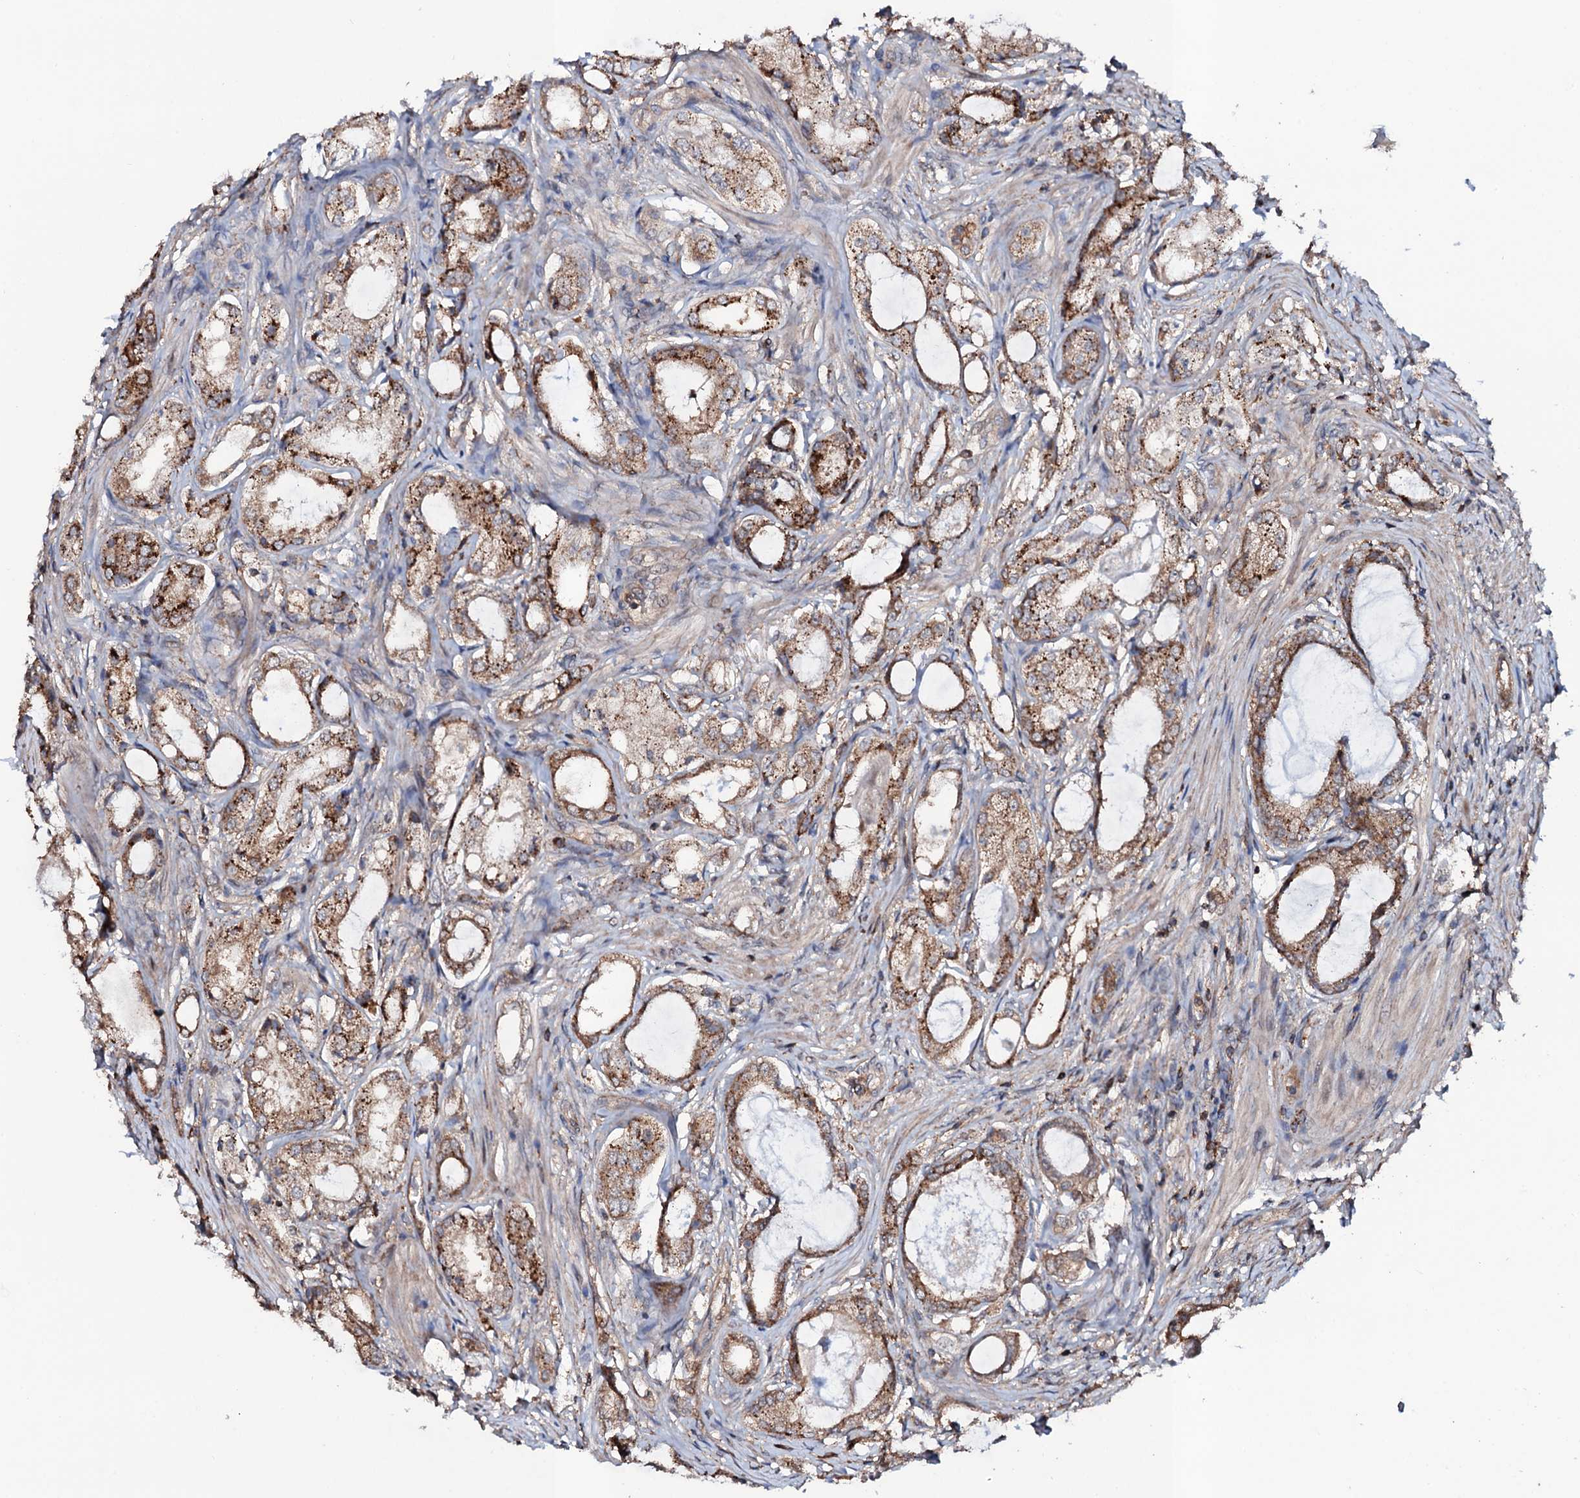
{"staining": {"intensity": "moderate", "quantity": ">75%", "location": "cytoplasmic/membranous"}, "tissue": "prostate cancer", "cell_type": "Tumor cells", "image_type": "cancer", "snomed": [{"axis": "morphology", "description": "Adenocarcinoma, Low grade"}, {"axis": "topography", "description": "Prostate"}], "caption": "Moderate cytoplasmic/membranous expression is appreciated in approximately >75% of tumor cells in prostate cancer.", "gene": "COG6", "patient": {"sex": "male", "age": 68}}